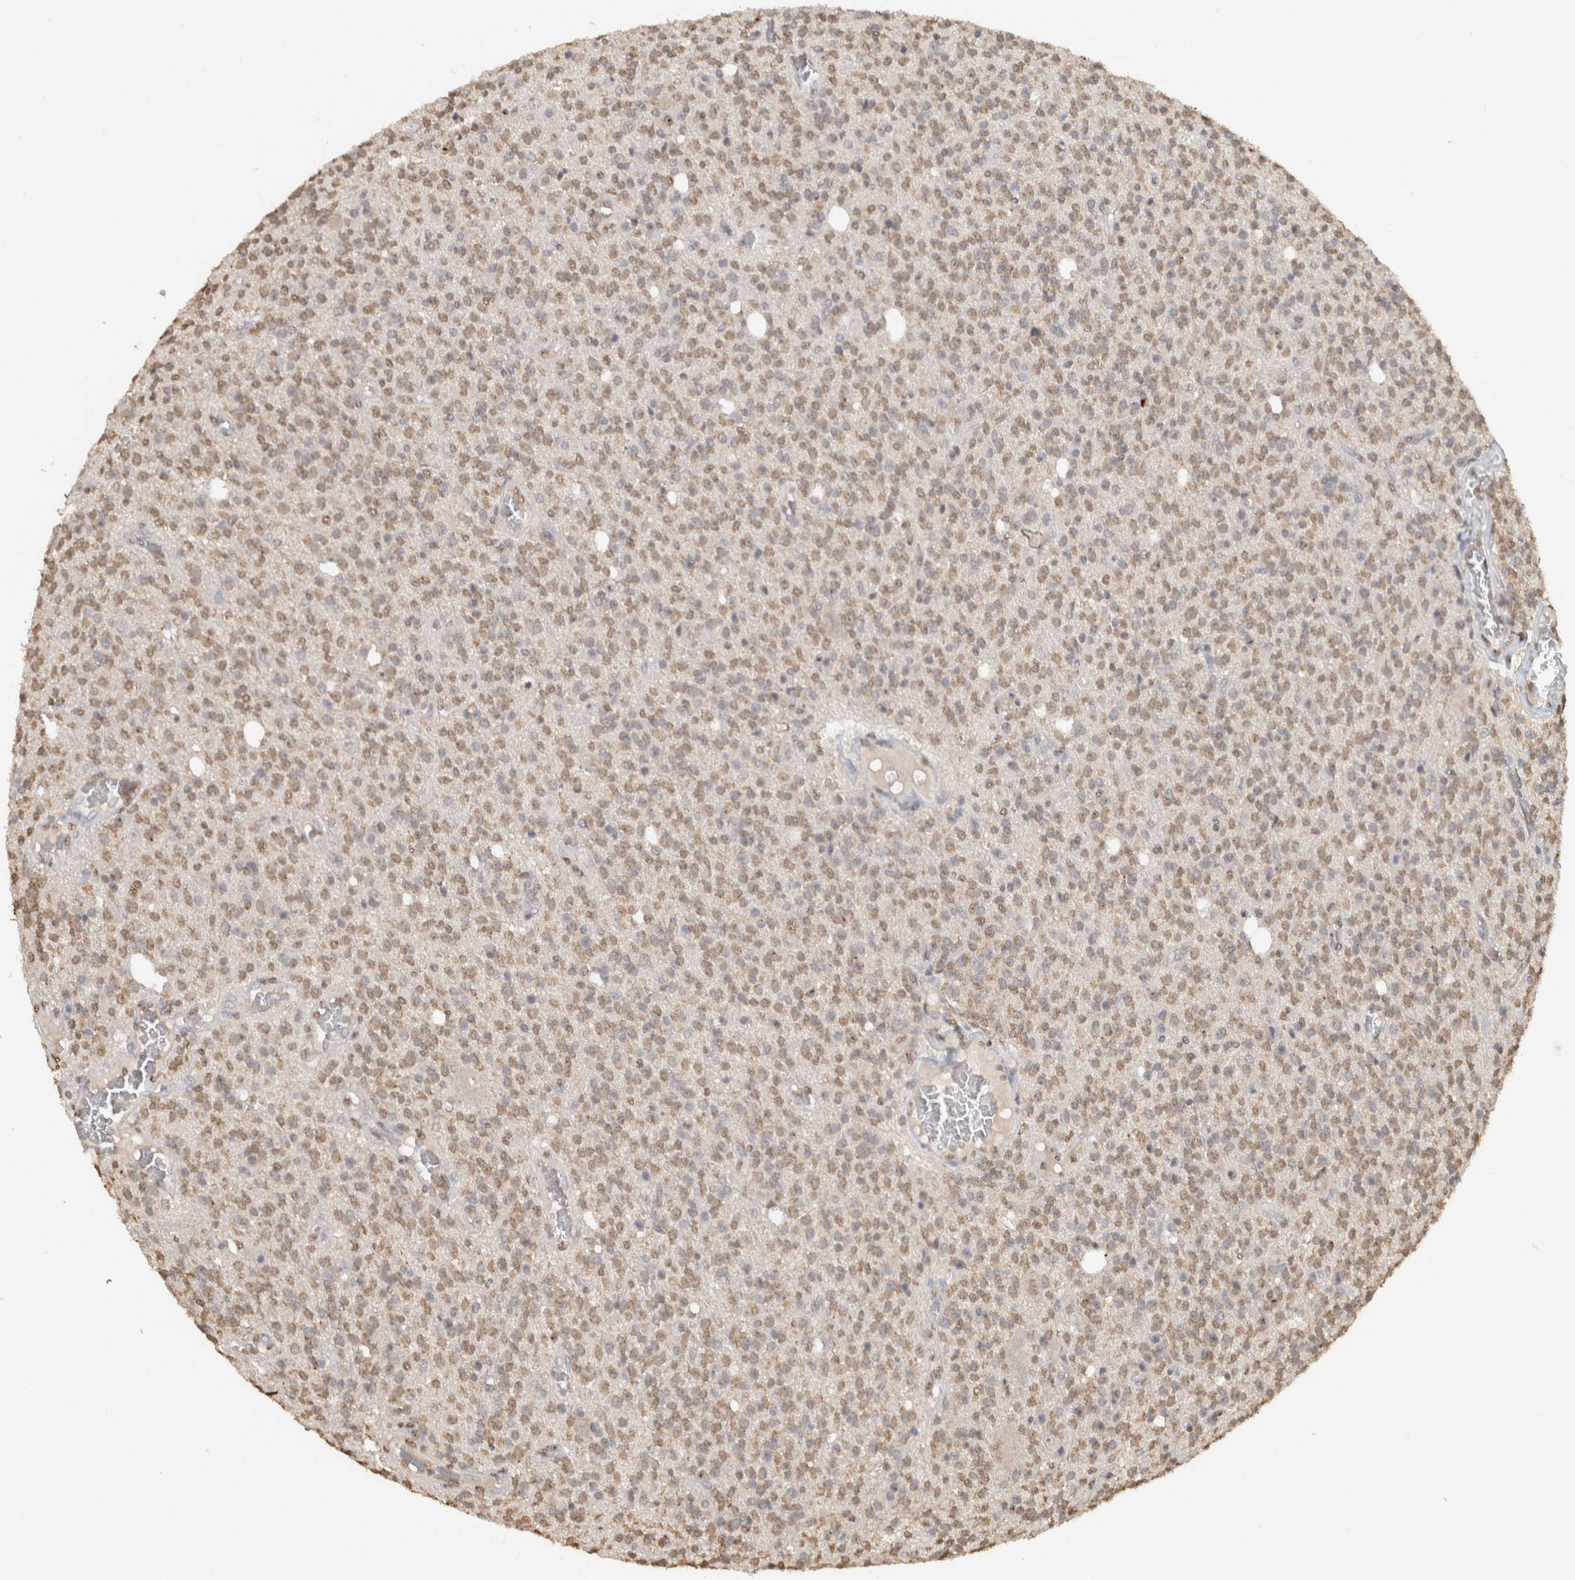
{"staining": {"intensity": "weak", "quantity": ">75%", "location": "cytoplasmic/membranous,nuclear"}, "tissue": "glioma", "cell_type": "Tumor cells", "image_type": "cancer", "snomed": [{"axis": "morphology", "description": "Glioma, malignant, High grade"}, {"axis": "topography", "description": "Brain"}], "caption": "The image reveals staining of malignant glioma (high-grade), revealing weak cytoplasmic/membranous and nuclear protein expression (brown color) within tumor cells.", "gene": "HAND2", "patient": {"sex": "male", "age": 34}}